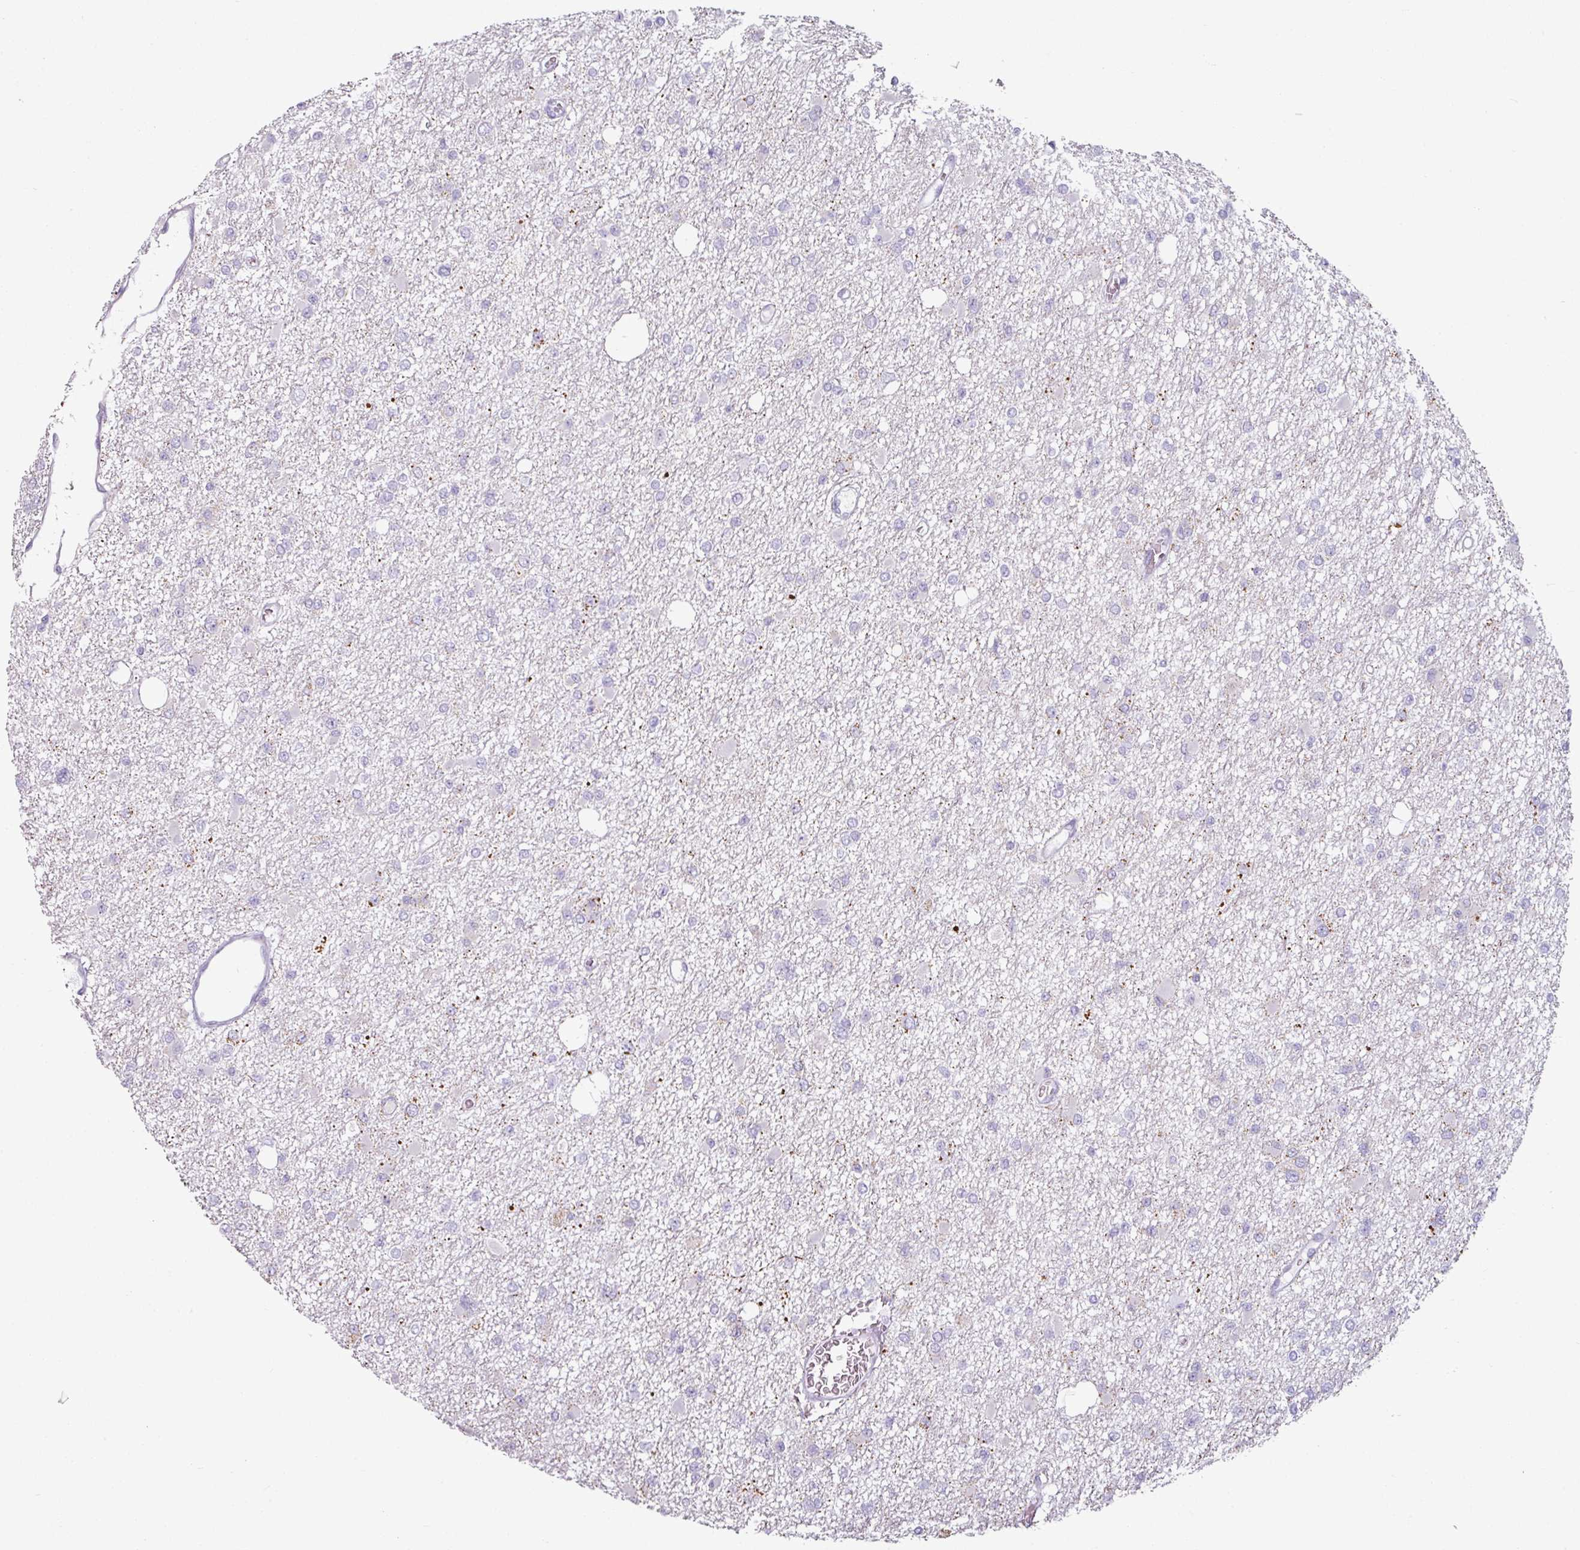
{"staining": {"intensity": "negative", "quantity": "none", "location": "none"}, "tissue": "glioma", "cell_type": "Tumor cells", "image_type": "cancer", "snomed": [{"axis": "morphology", "description": "Glioma, malignant, Low grade"}, {"axis": "topography", "description": "Brain"}], "caption": "Glioma was stained to show a protein in brown. There is no significant expression in tumor cells.", "gene": "CLCA1", "patient": {"sex": "female", "age": 22}}